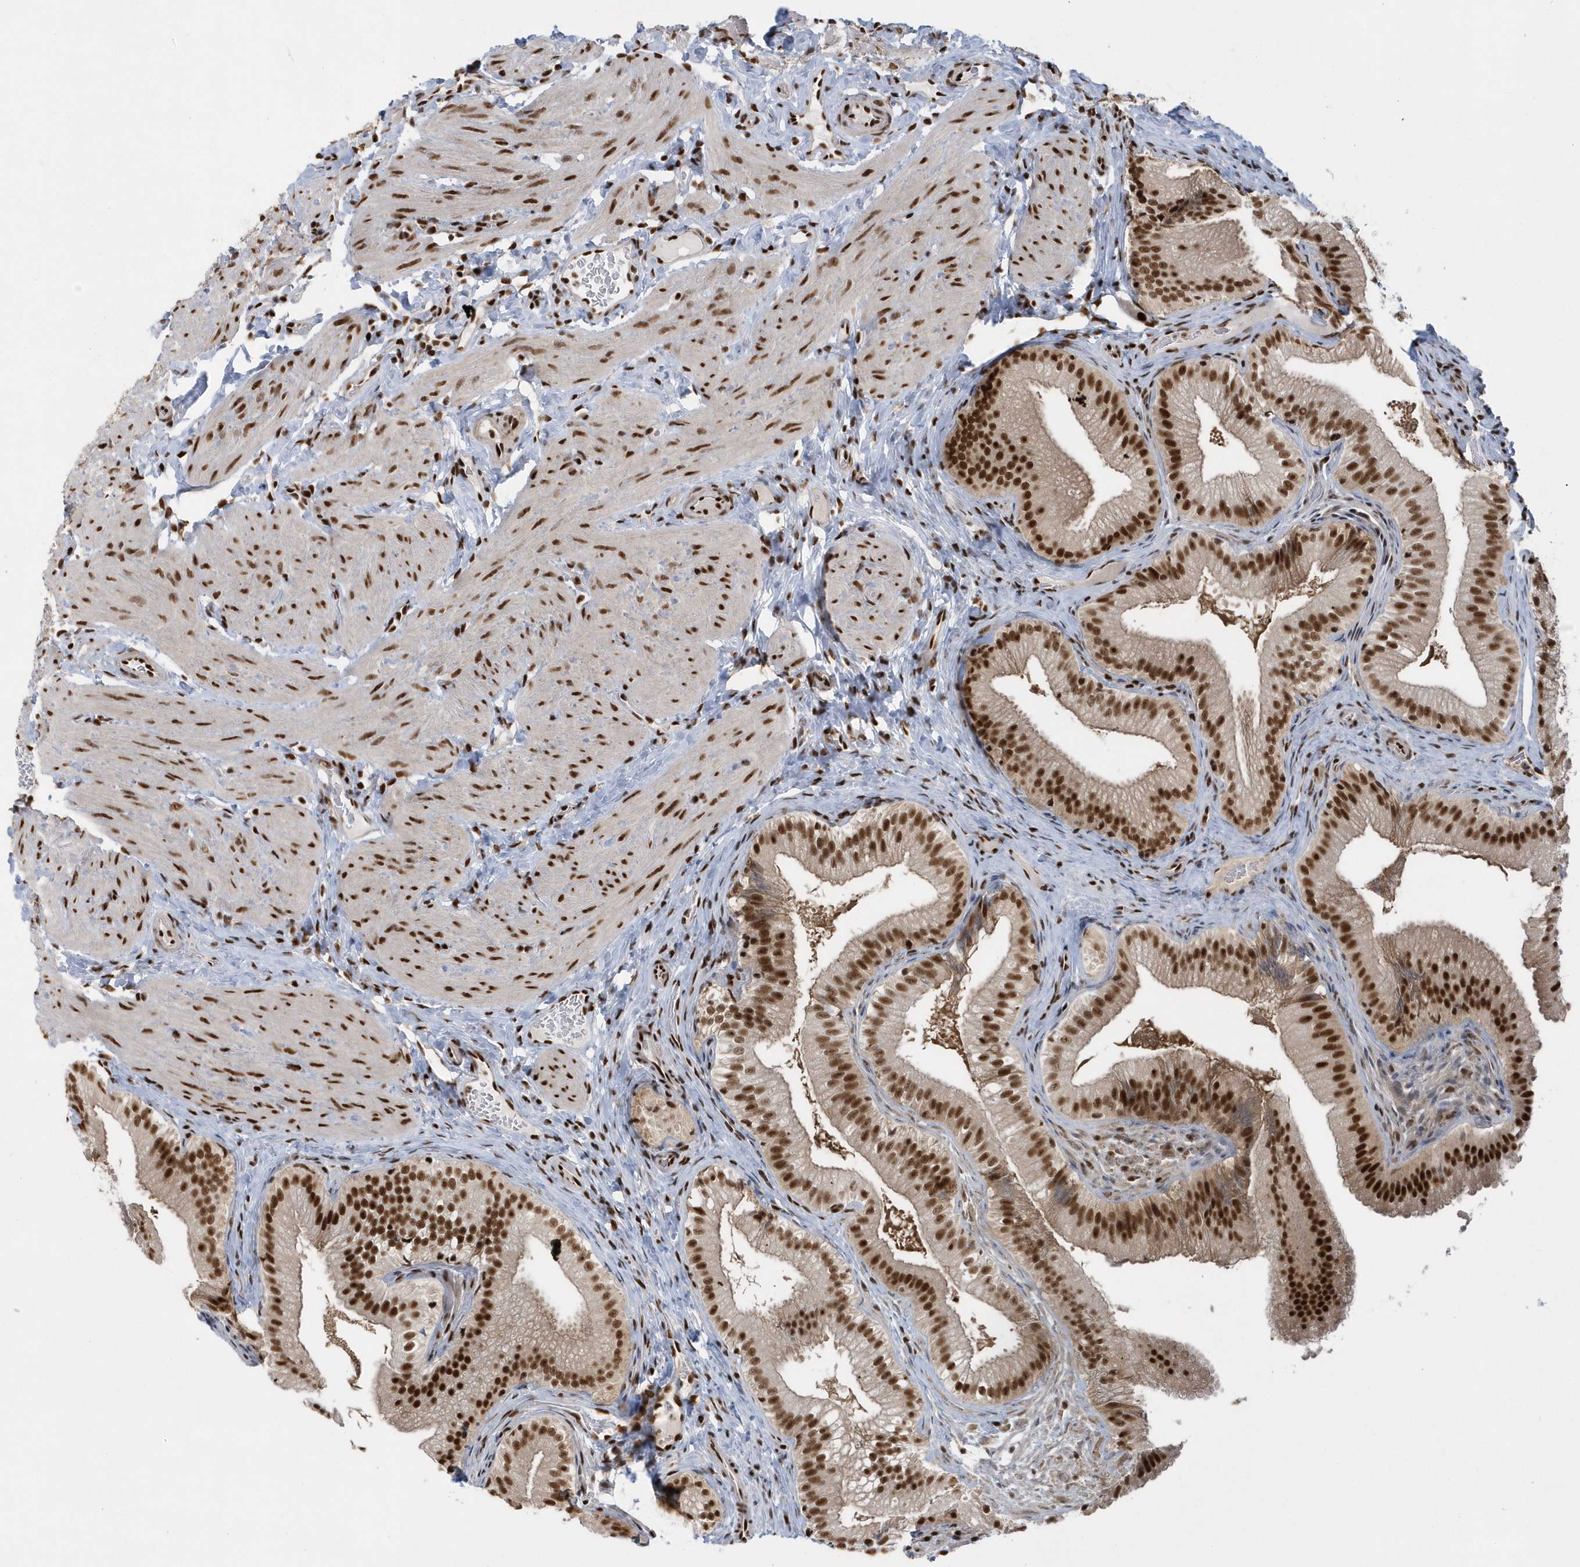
{"staining": {"intensity": "strong", "quantity": ">75%", "location": "nuclear"}, "tissue": "gallbladder", "cell_type": "Glandular cells", "image_type": "normal", "snomed": [{"axis": "morphology", "description": "Normal tissue, NOS"}, {"axis": "topography", "description": "Gallbladder"}], "caption": "Strong nuclear positivity is identified in approximately >75% of glandular cells in unremarkable gallbladder. (Brightfield microscopy of DAB IHC at high magnification).", "gene": "SEPHS1", "patient": {"sex": "female", "age": 30}}